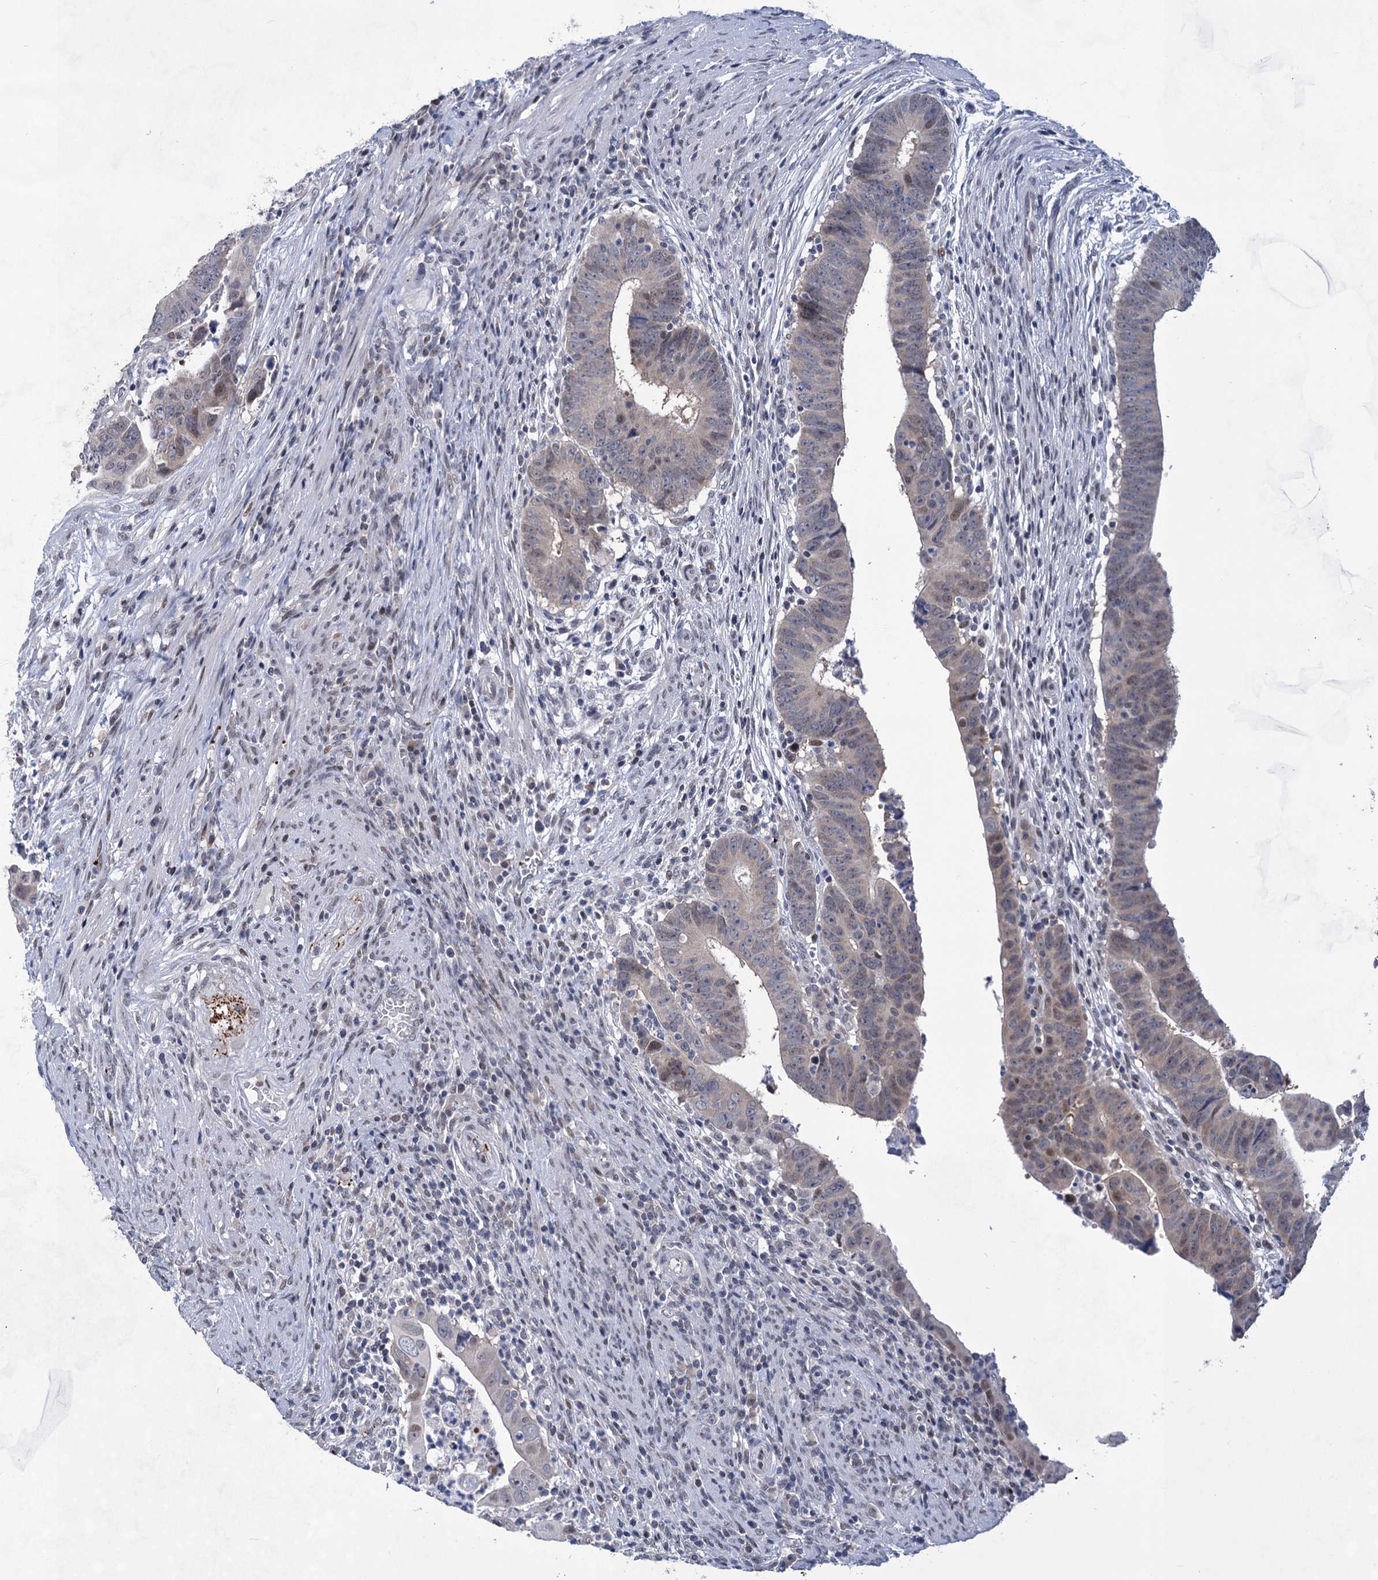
{"staining": {"intensity": "negative", "quantity": "none", "location": "none"}, "tissue": "colorectal cancer", "cell_type": "Tumor cells", "image_type": "cancer", "snomed": [{"axis": "morphology", "description": "Normal tissue, NOS"}, {"axis": "morphology", "description": "Adenocarcinoma, NOS"}, {"axis": "topography", "description": "Rectum"}], "caption": "IHC histopathology image of human adenocarcinoma (colorectal) stained for a protein (brown), which displays no positivity in tumor cells. (DAB (3,3'-diaminobenzidine) immunohistochemistry (IHC) with hematoxylin counter stain).", "gene": "MON2", "patient": {"sex": "female", "age": 65}}